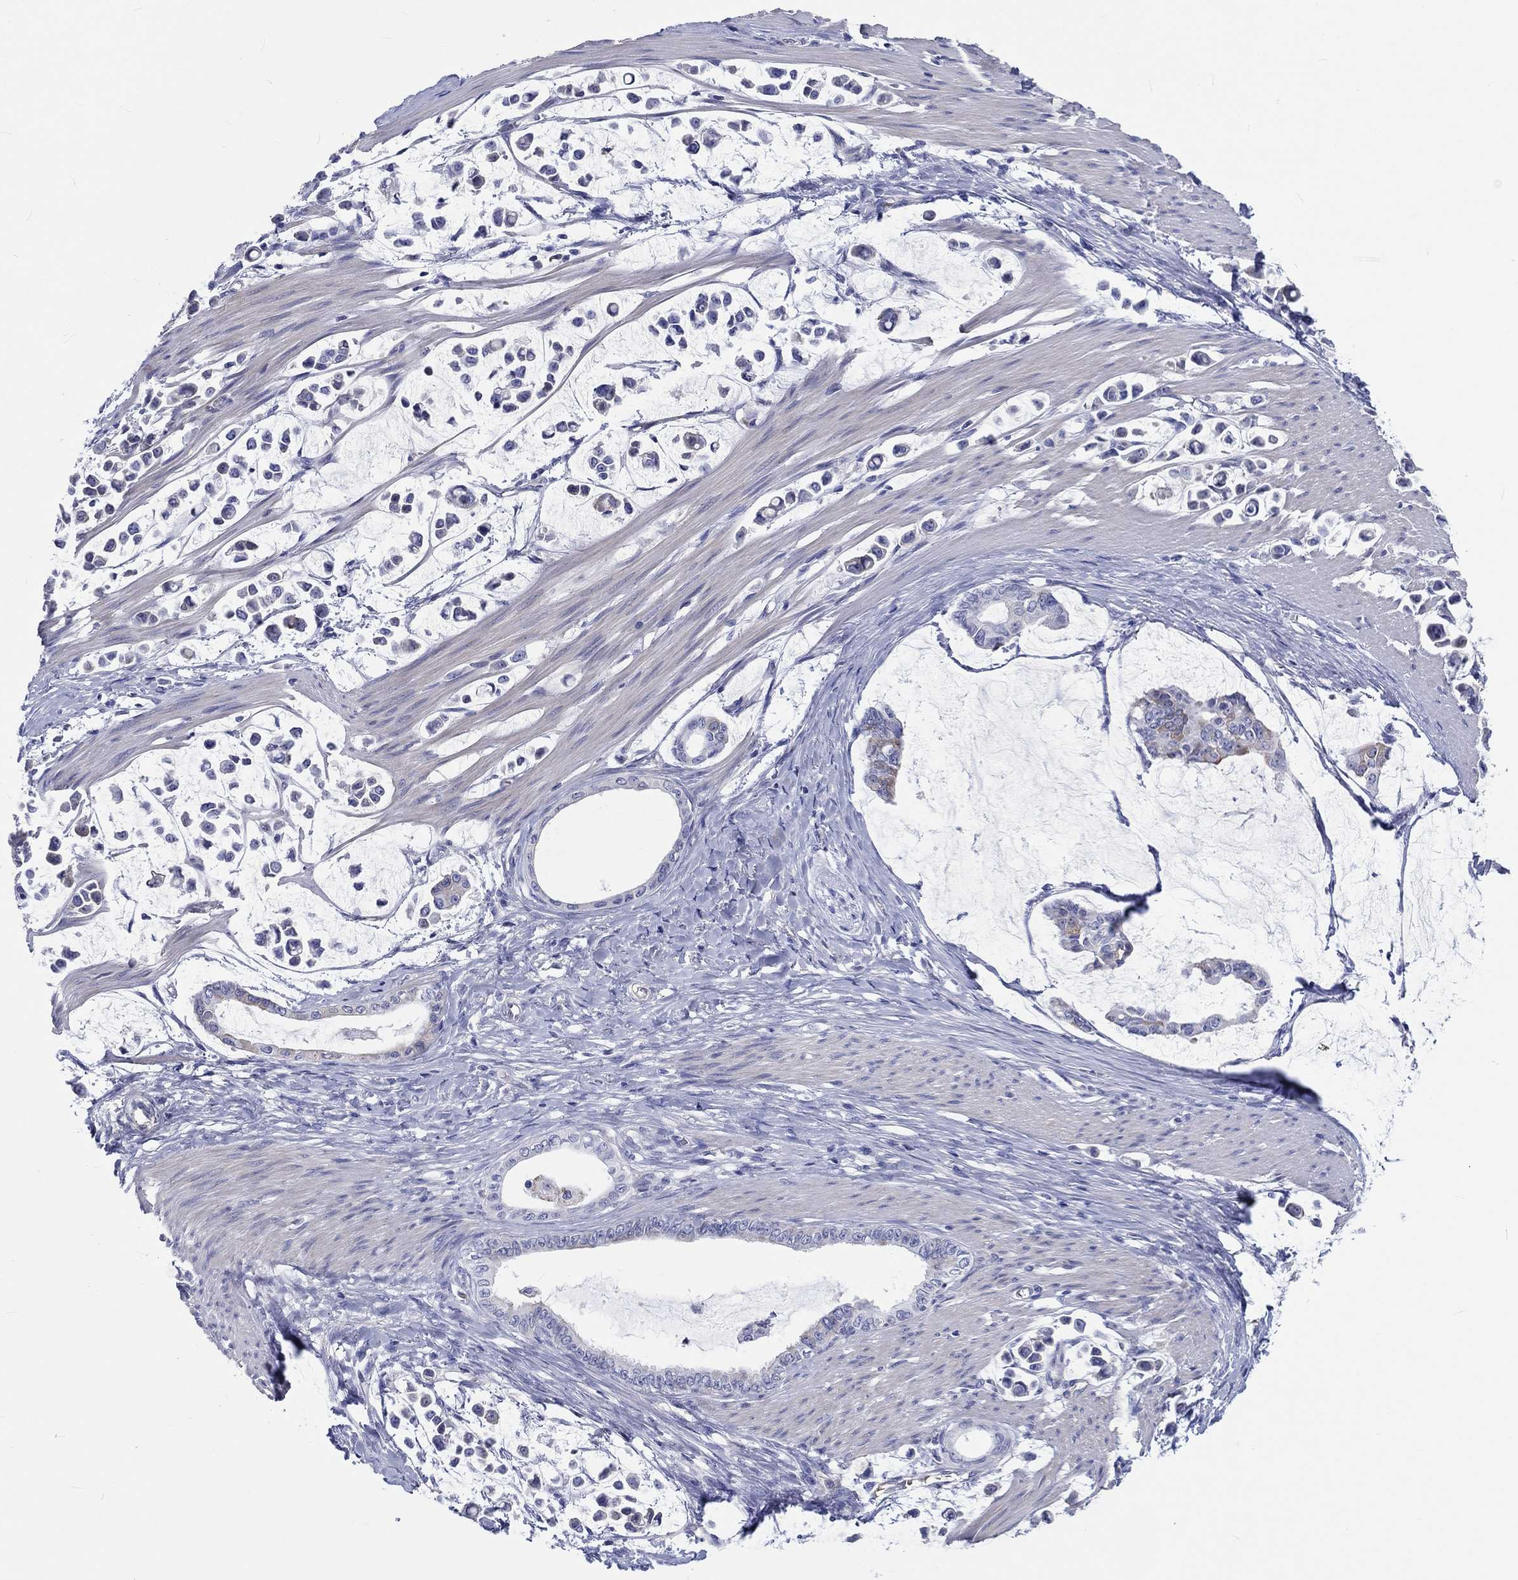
{"staining": {"intensity": "negative", "quantity": "none", "location": "none"}, "tissue": "stomach cancer", "cell_type": "Tumor cells", "image_type": "cancer", "snomed": [{"axis": "morphology", "description": "Adenocarcinoma, NOS"}, {"axis": "topography", "description": "Stomach"}], "caption": "IHC micrograph of neoplastic tissue: human stomach adenocarcinoma stained with DAB (3,3'-diaminobenzidine) reveals no significant protein staining in tumor cells.", "gene": "CDY2B", "patient": {"sex": "male", "age": 82}}